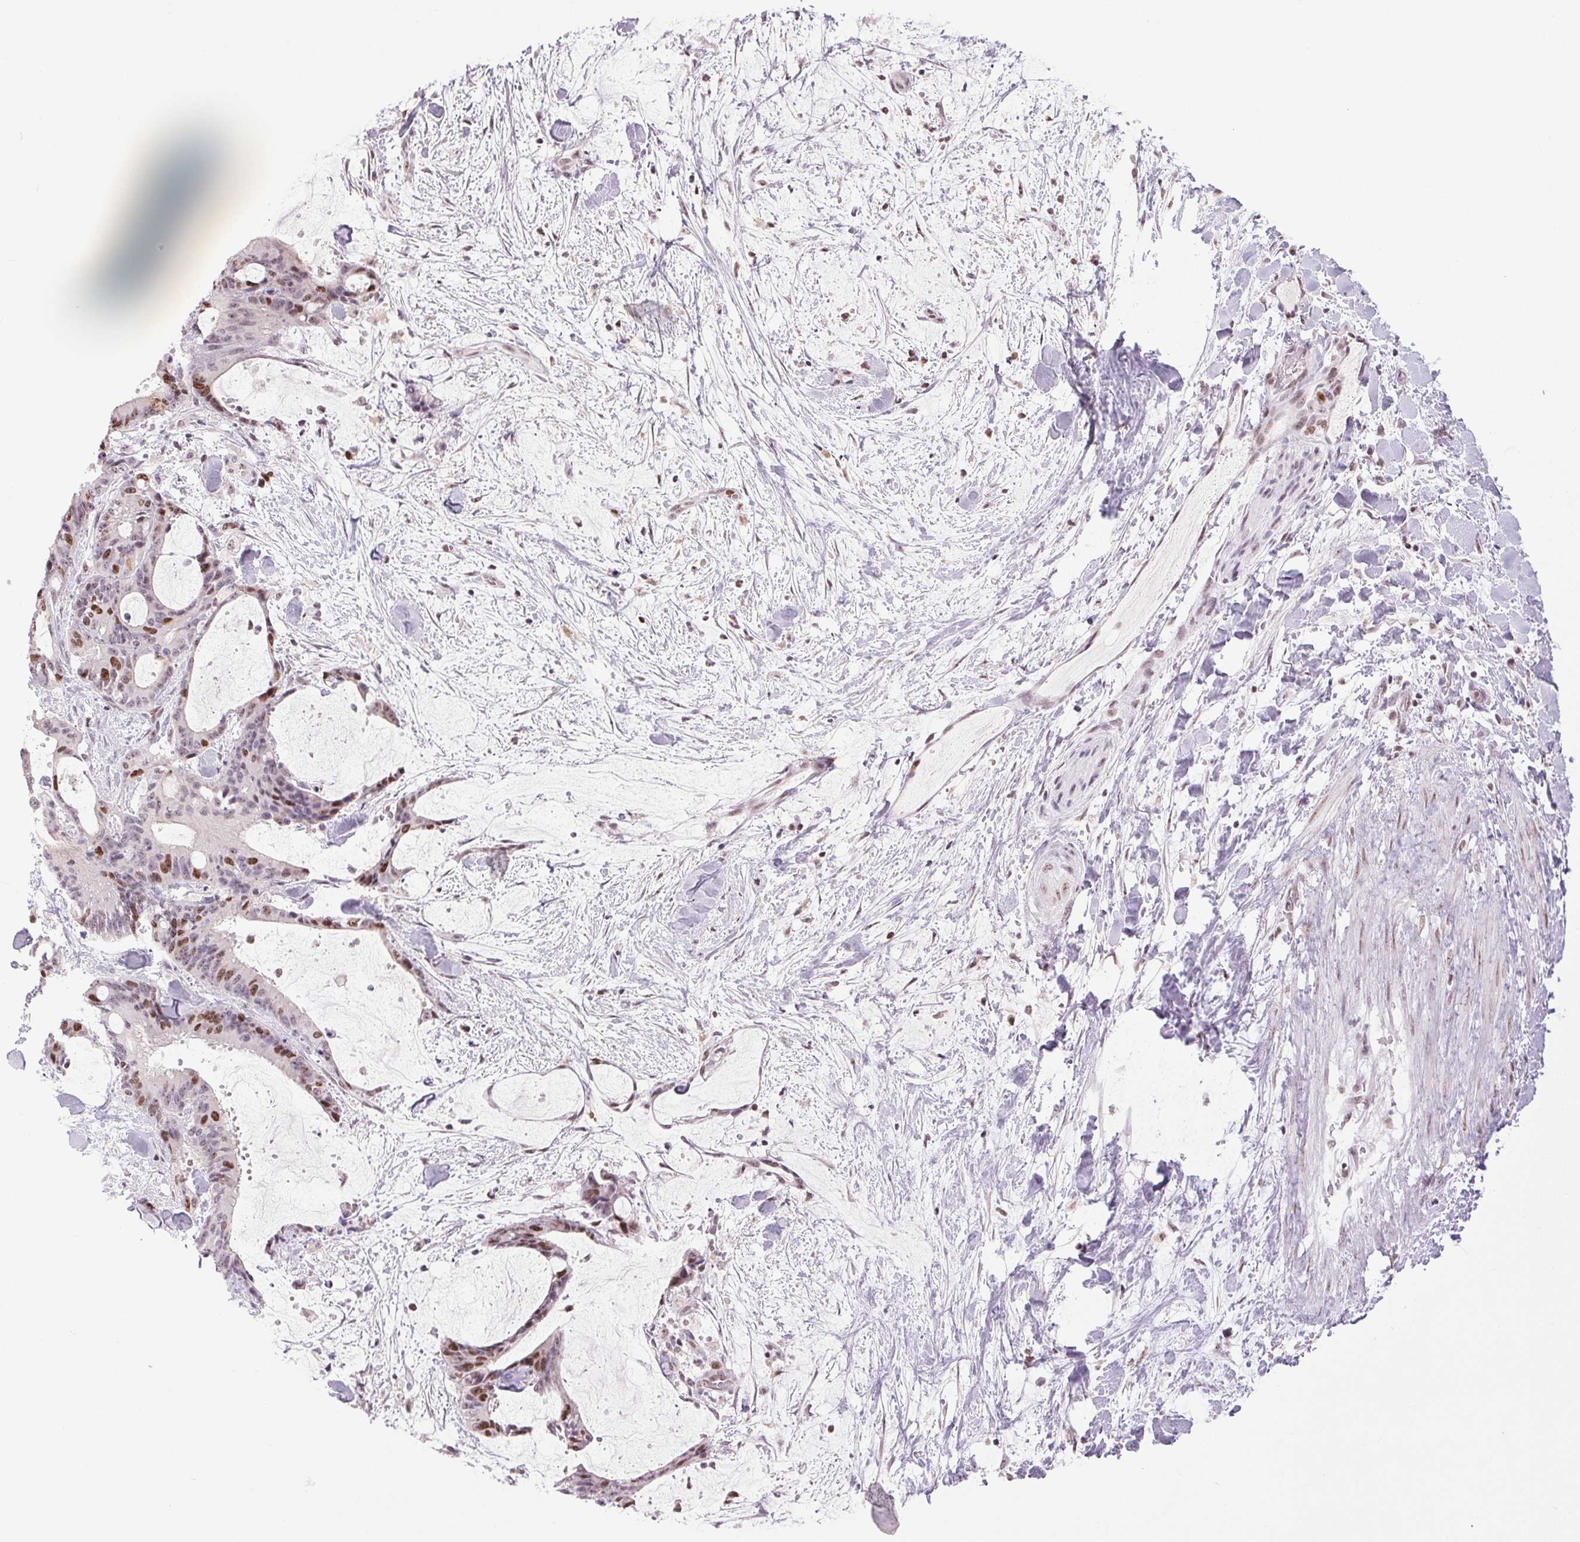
{"staining": {"intensity": "moderate", "quantity": "25%-75%", "location": "nuclear"}, "tissue": "liver cancer", "cell_type": "Tumor cells", "image_type": "cancer", "snomed": [{"axis": "morphology", "description": "Cholangiocarcinoma"}, {"axis": "topography", "description": "Liver"}], "caption": "The micrograph displays a brown stain indicating the presence of a protein in the nuclear of tumor cells in liver cholangiocarcinoma. The protein of interest is shown in brown color, while the nuclei are stained blue.", "gene": "SMIM6", "patient": {"sex": "female", "age": 73}}